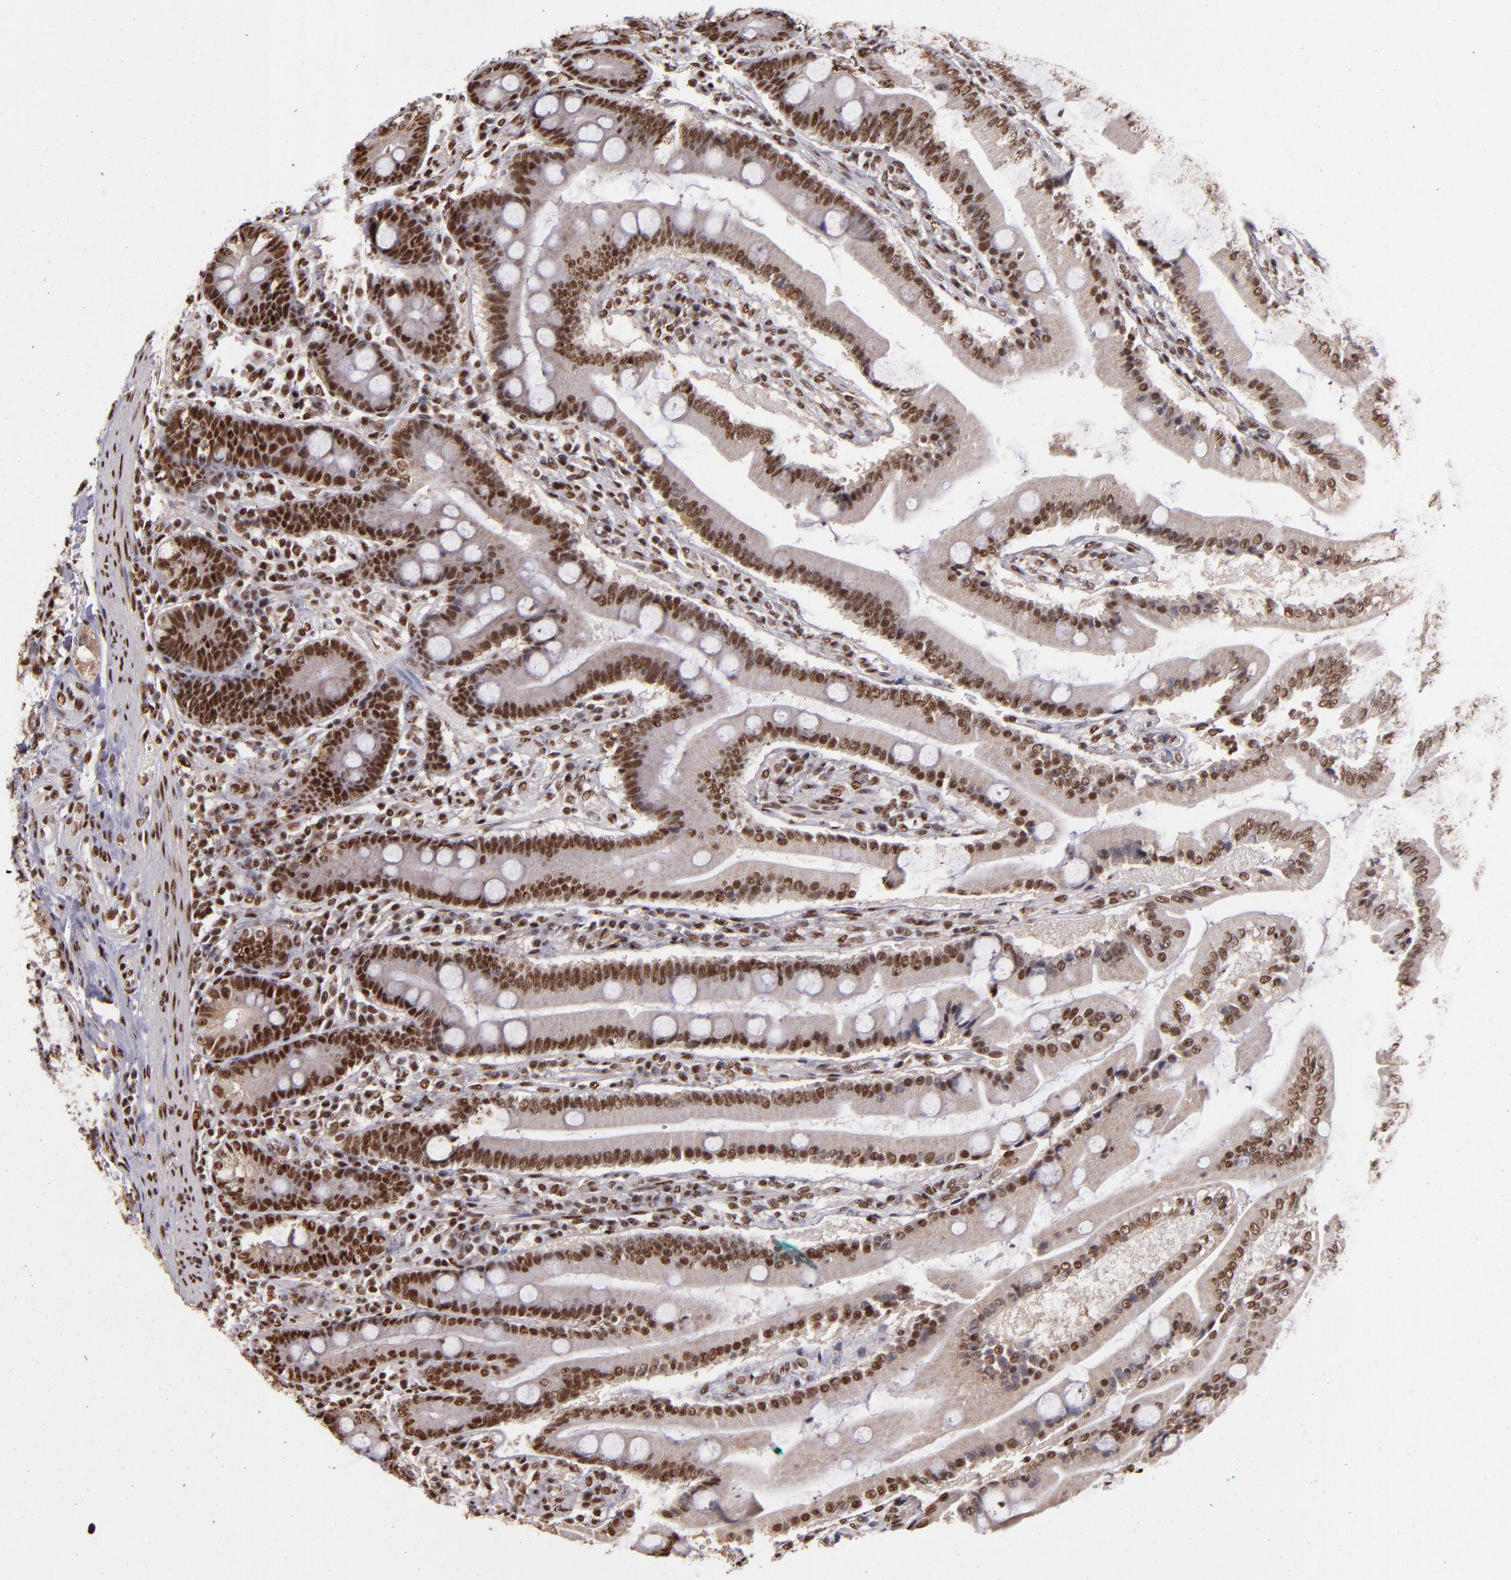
{"staining": {"intensity": "strong", "quantity": ">75%", "location": "nuclear"}, "tissue": "duodenum", "cell_type": "Glandular cells", "image_type": "normal", "snomed": [{"axis": "morphology", "description": "Normal tissue, NOS"}, {"axis": "topography", "description": "Duodenum"}], "caption": "A high-resolution micrograph shows IHC staining of normal duodenum, which displays strong nuclear staining in about >75% of glandular cells.", "gene": "SP1", "patient": {"sex": "female", "age": 64}}